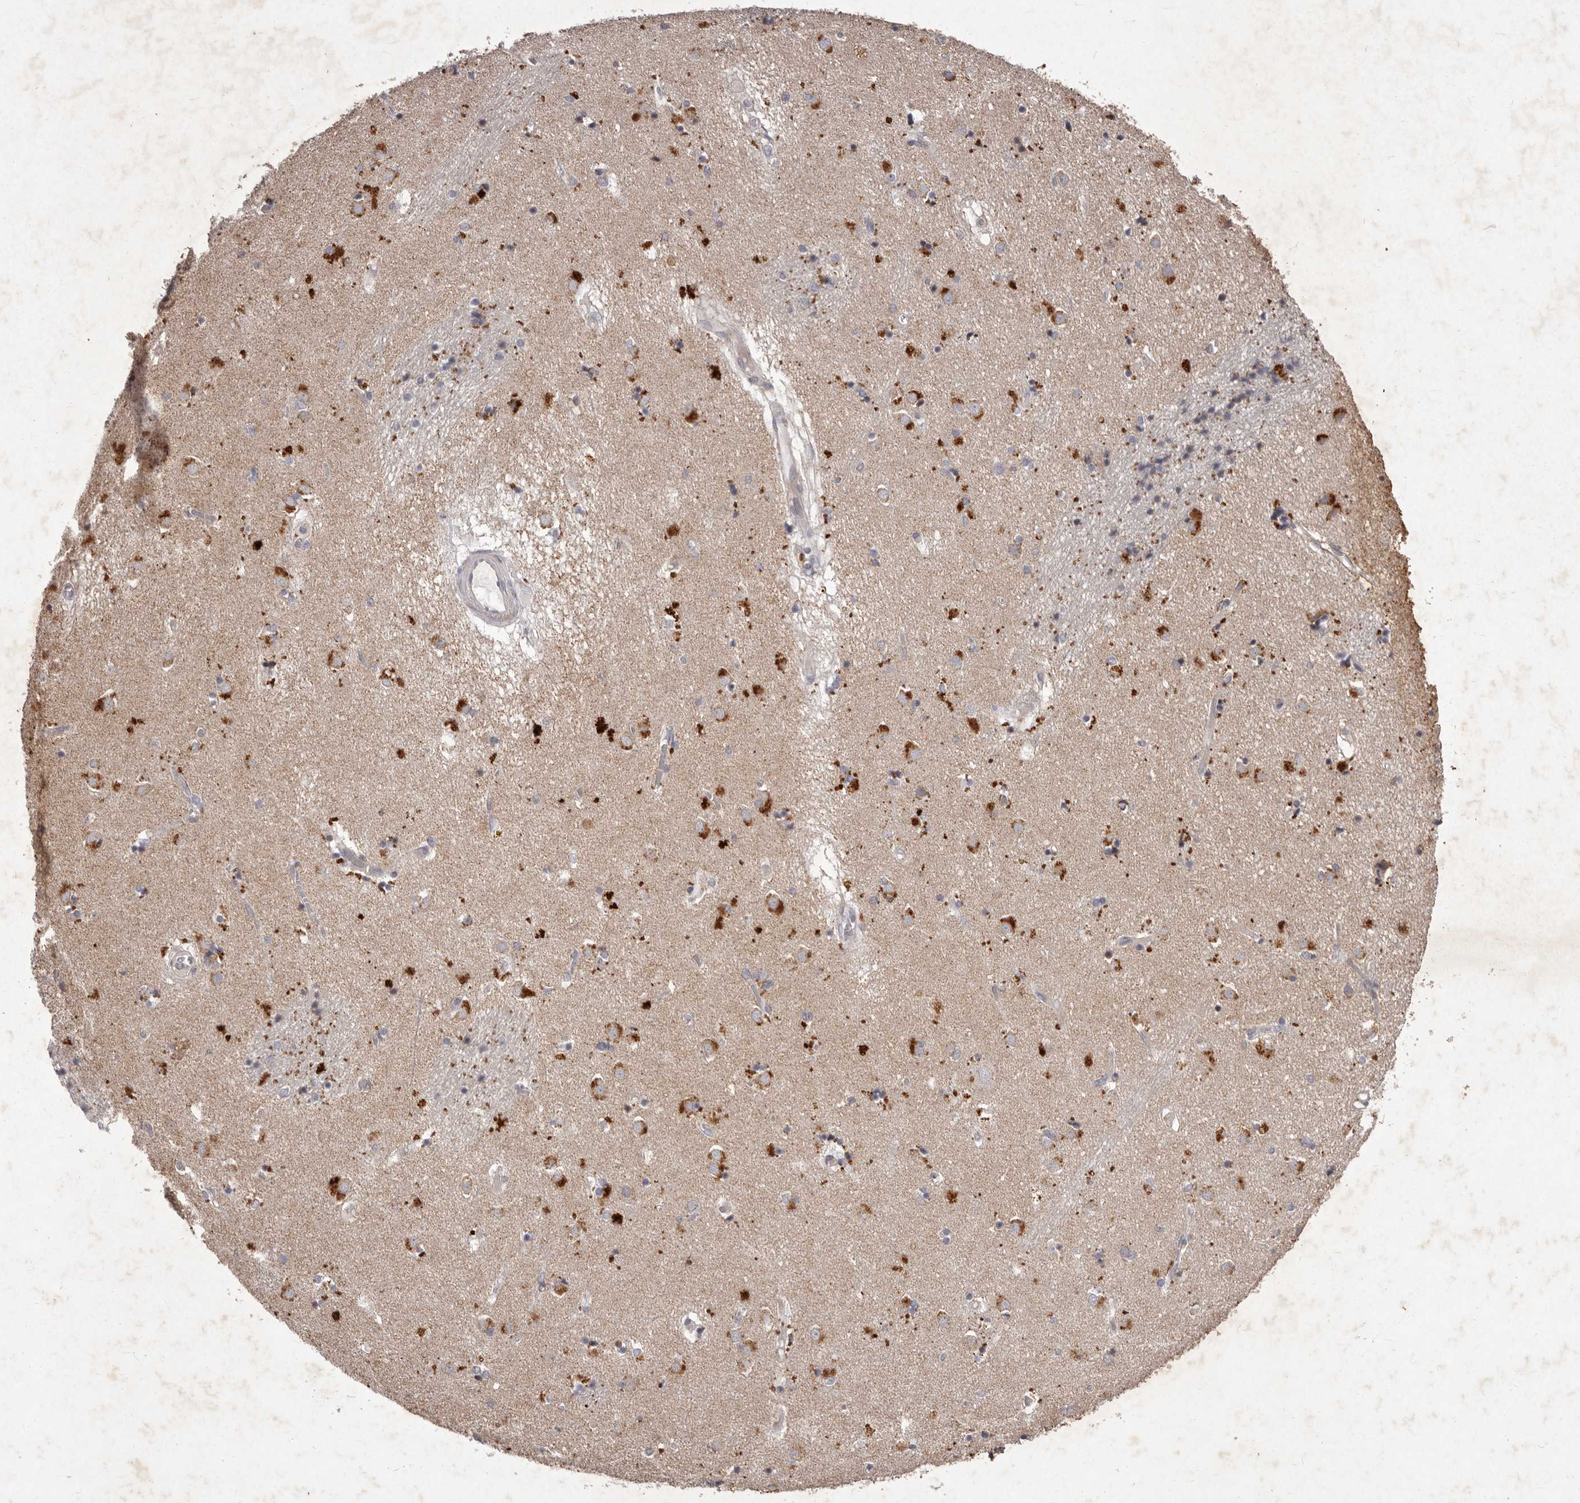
{"staining": {"intensity": "weak", "quantity": "<25%", "location": "cytoplasmic/membranous"}, "tissue": "caudate", "cell_type": "Glial cells", "image_type": "normal", "snomed": [{"axis": "morphology", "description": "Normal tissue, NOS"}, {"axis": "topography", "description": "Lateral ventricle wall"}], "caption": "Immunohistochemical staining of unremarkable caudate reveals no significant expression in glial cells. (DAB immunohistochemistry (IHC) with hematoxylin counter stain).", "gene": "CXCL14", "patient": {"sex": "male", "age": 70}}